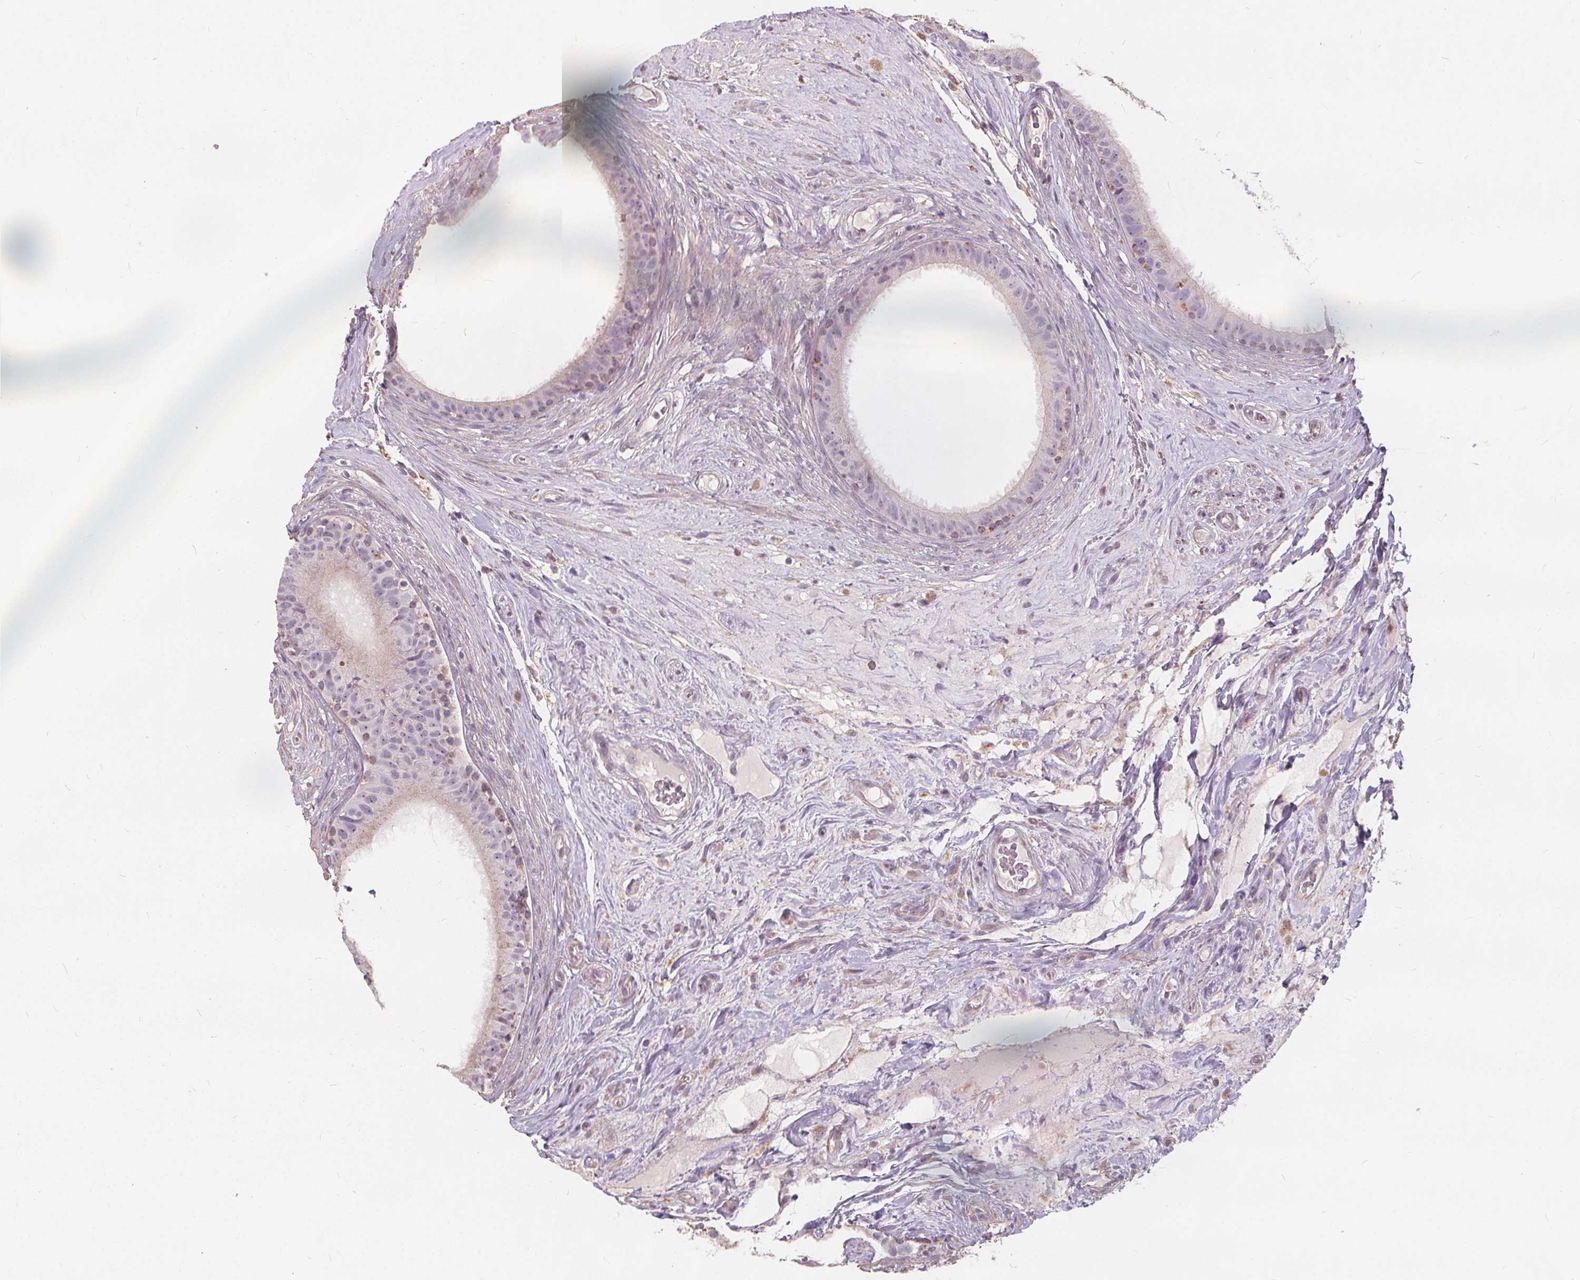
{"staining": {"intensity": "weak", "quantity": "<25%", "location": "cytoplasmic/membranous"}, "tissue": "epididymis", "cell_type": "Glandular cells", "image_type": "normal", "snomed": [{"axis": "morphology", "description": "Normal tissue, NOS"}, {"axis": "topography", "description": "Epididymis"}], "caption": "Protein analysis of benign epididymis demonstrates no significant staining in glandular cells.", "gene": "DRC3", "patient": {"sex": "male", "age": 59}}